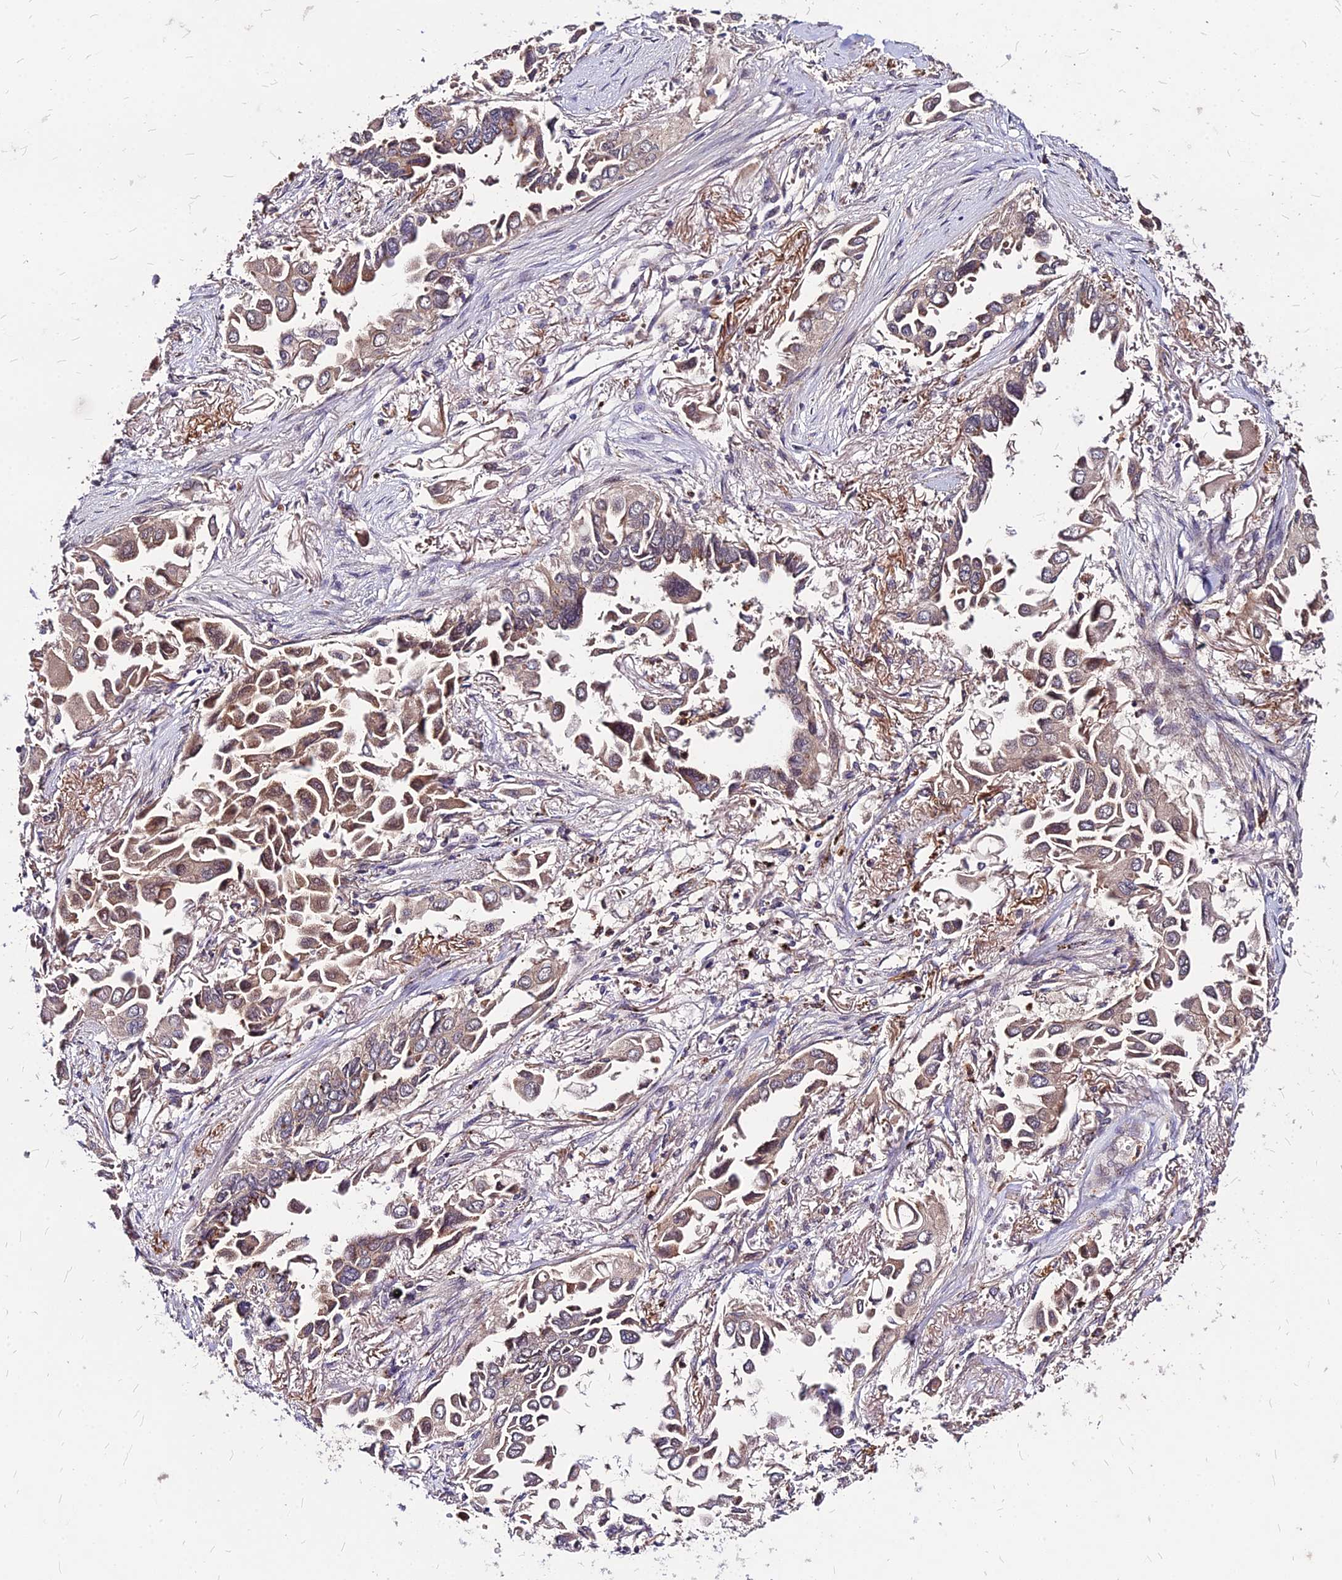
{"staining": {"intensity": "weak", "quantity": "25%-75%", "location": "cytoplasmic/membranous"}, "tissue": "lung cancer", "cell_type": "Tumor cells", "image_type": "cancer", "snomed": [{"axis": "morphology", "description": "Adenocarcinoma, NOS"}, {"axis": "topography", "description": "Lung"}], "caption": "There is low levels of weak cytoplasmic/membranous positivity in tumor cells of adenocarcinoma (lung), as demonstrated by immunohistochemical staining (brown color).", "gene": "APBA3", "patient": {"sex": "female", "age": 76}}